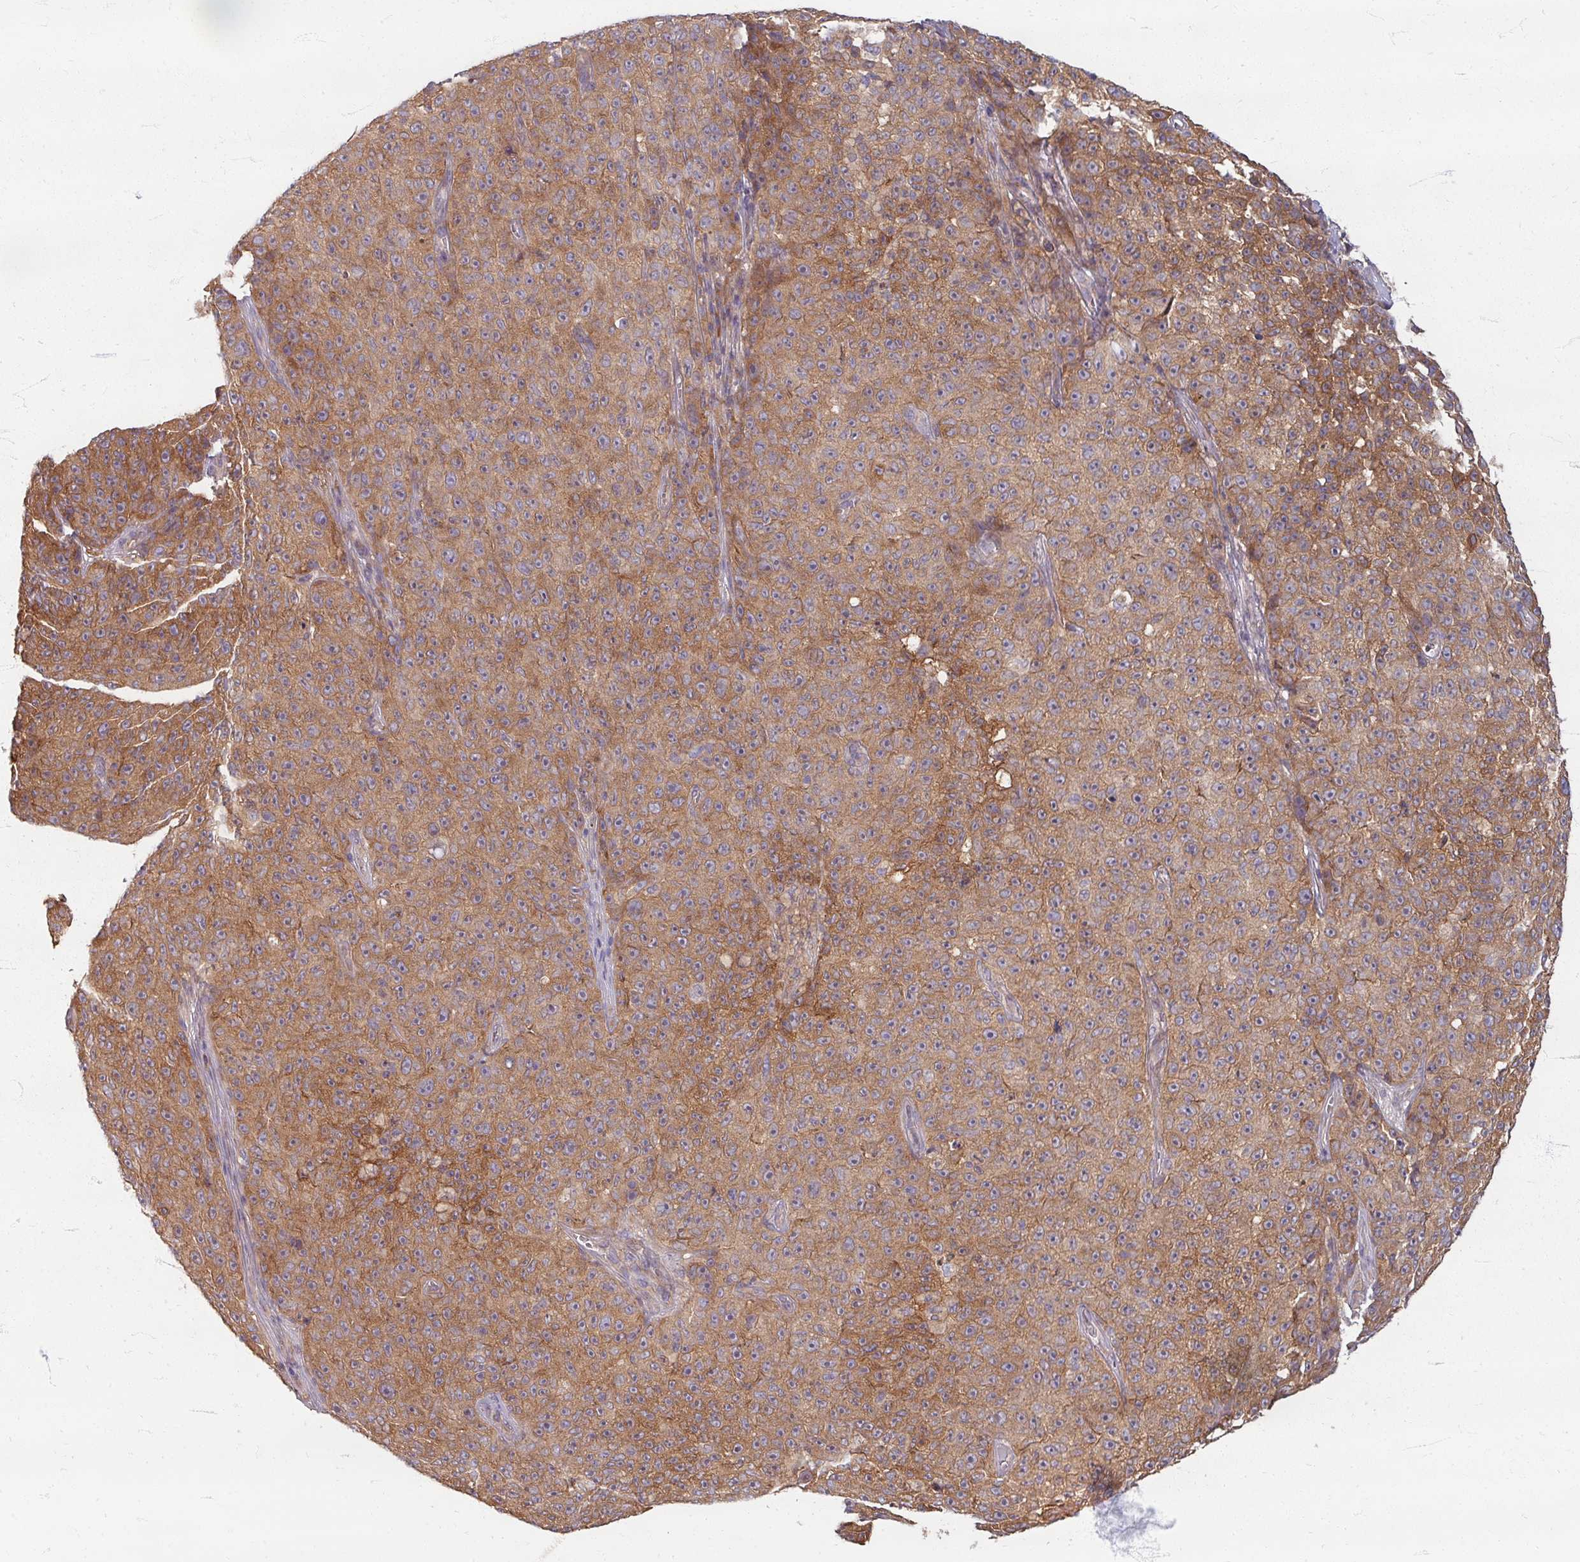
{"staining": {"intensity": "moderate", "quantity": ">75%", "location": "cytoplasmic/membranous"}, "tissue": "melanoma", "cell_type": "Tumor cells", "image_type": "cancer", "snomed": [{"axis": "morphology", "description": "Malignant melanoma, NOS"}, {"axis": "topography", "description": "Skin"}], "caption": "A brown stain highlights moderate cytoplasmic/membranous staining of a protein in malignant melanoma tumor cells. (DAB IHC with brightfield microscopy, high magnification).", "gene": "STAM", "patient": {"sex": "female", "age": 82}}